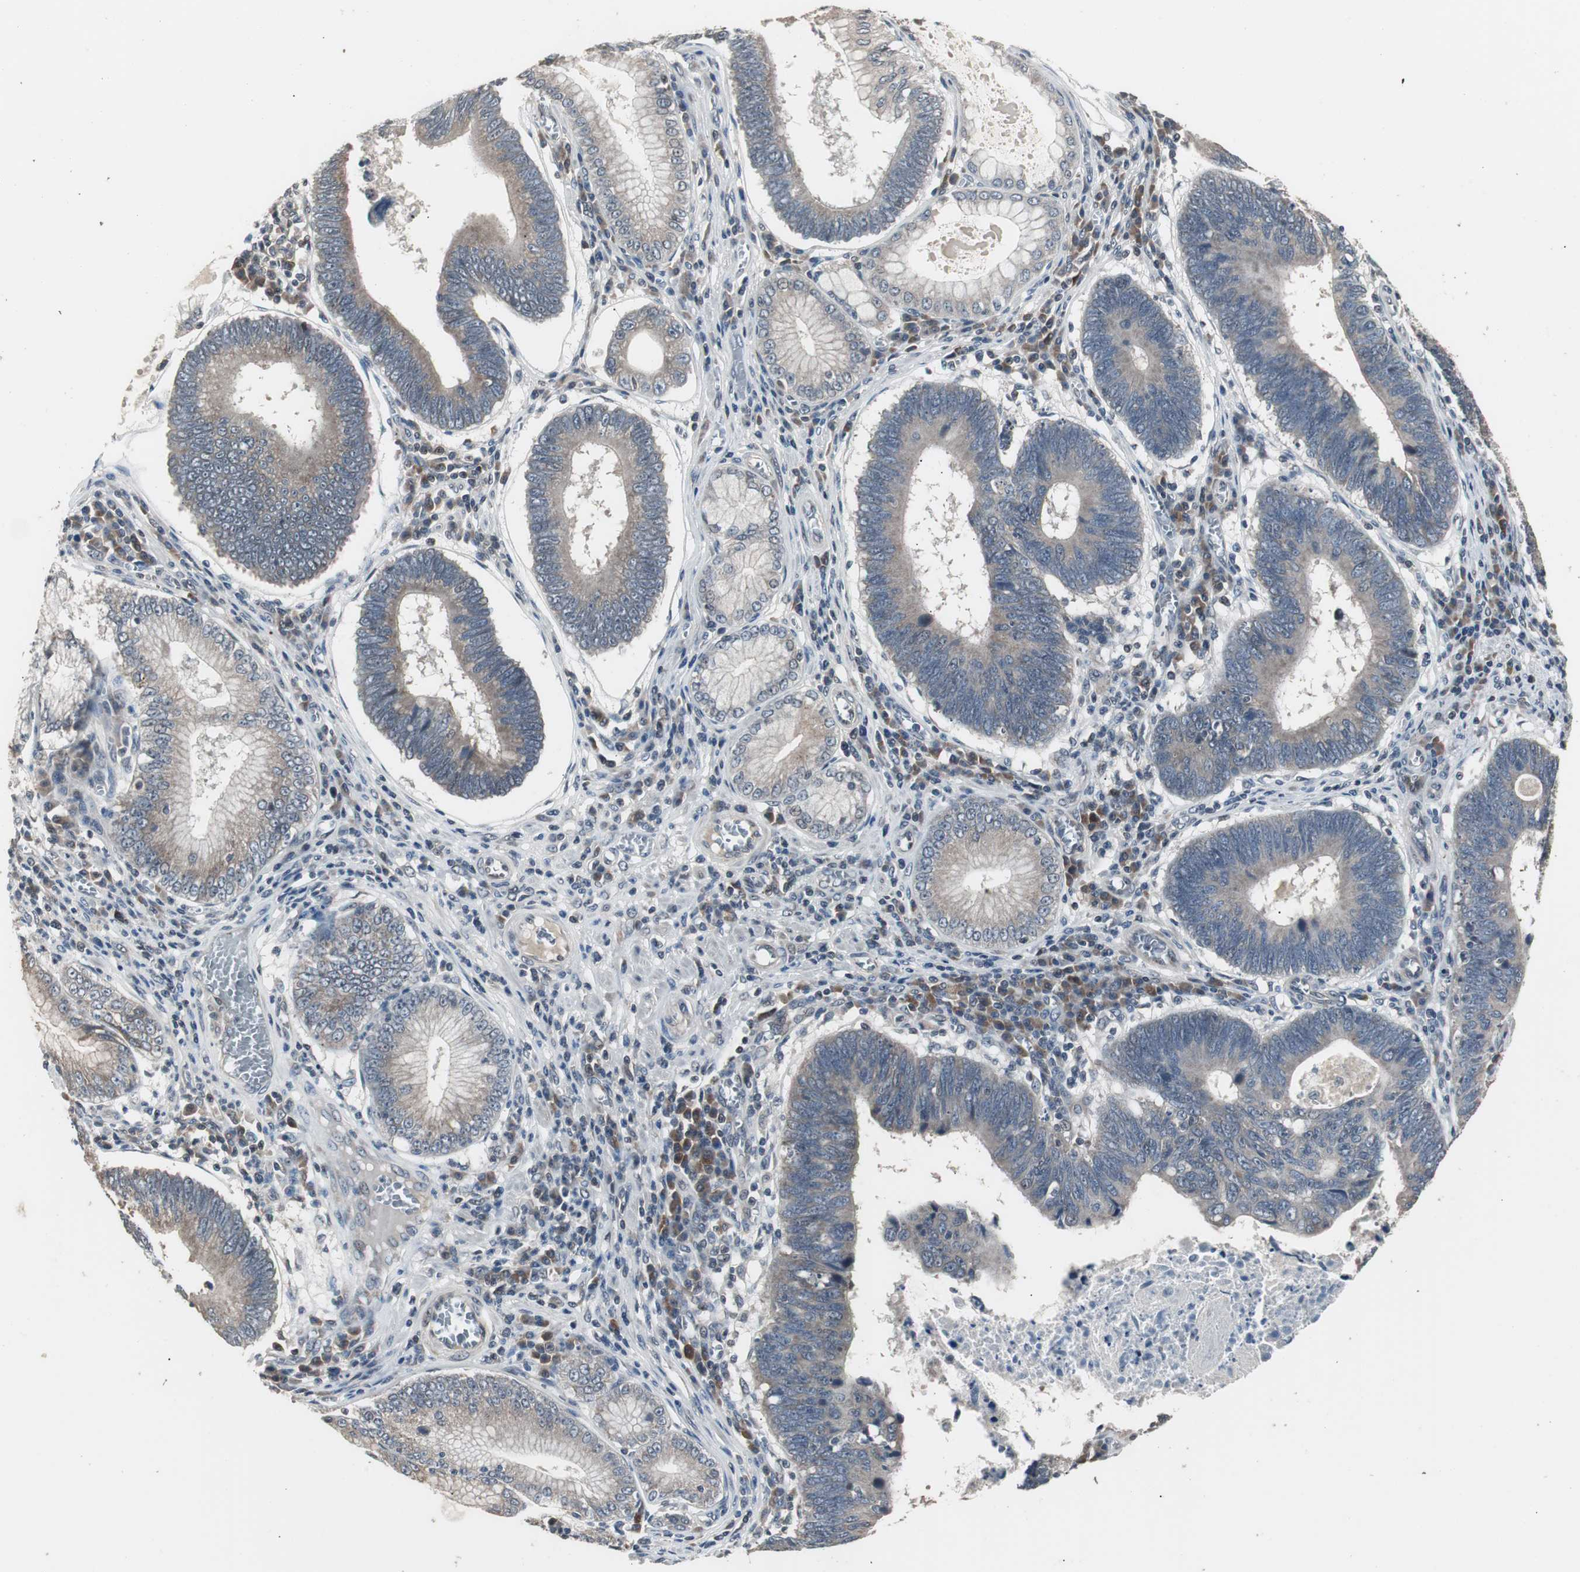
{"staining": {"intensity": "moderate", "quantity": ">75%", "location": "cytoplasmic/membranous"}, "tissue": "stomach cancer", "cell_type": "Tumor cells", "image_type": "cancer", "snomed": [{"axis": "morphology", "description": "Adenocarcinoma, NOS"}, {"axis": "topography", "description": "Stomach"}], "caption": "Stomach adenocarcinoma stained for a protein (brown) displays moderate cytoplasmic/membranous positive staining in approximately >75% of tumor cells.", "gene": "ZMPSTE24", "patient": {"sex": "male", "age": 59}}